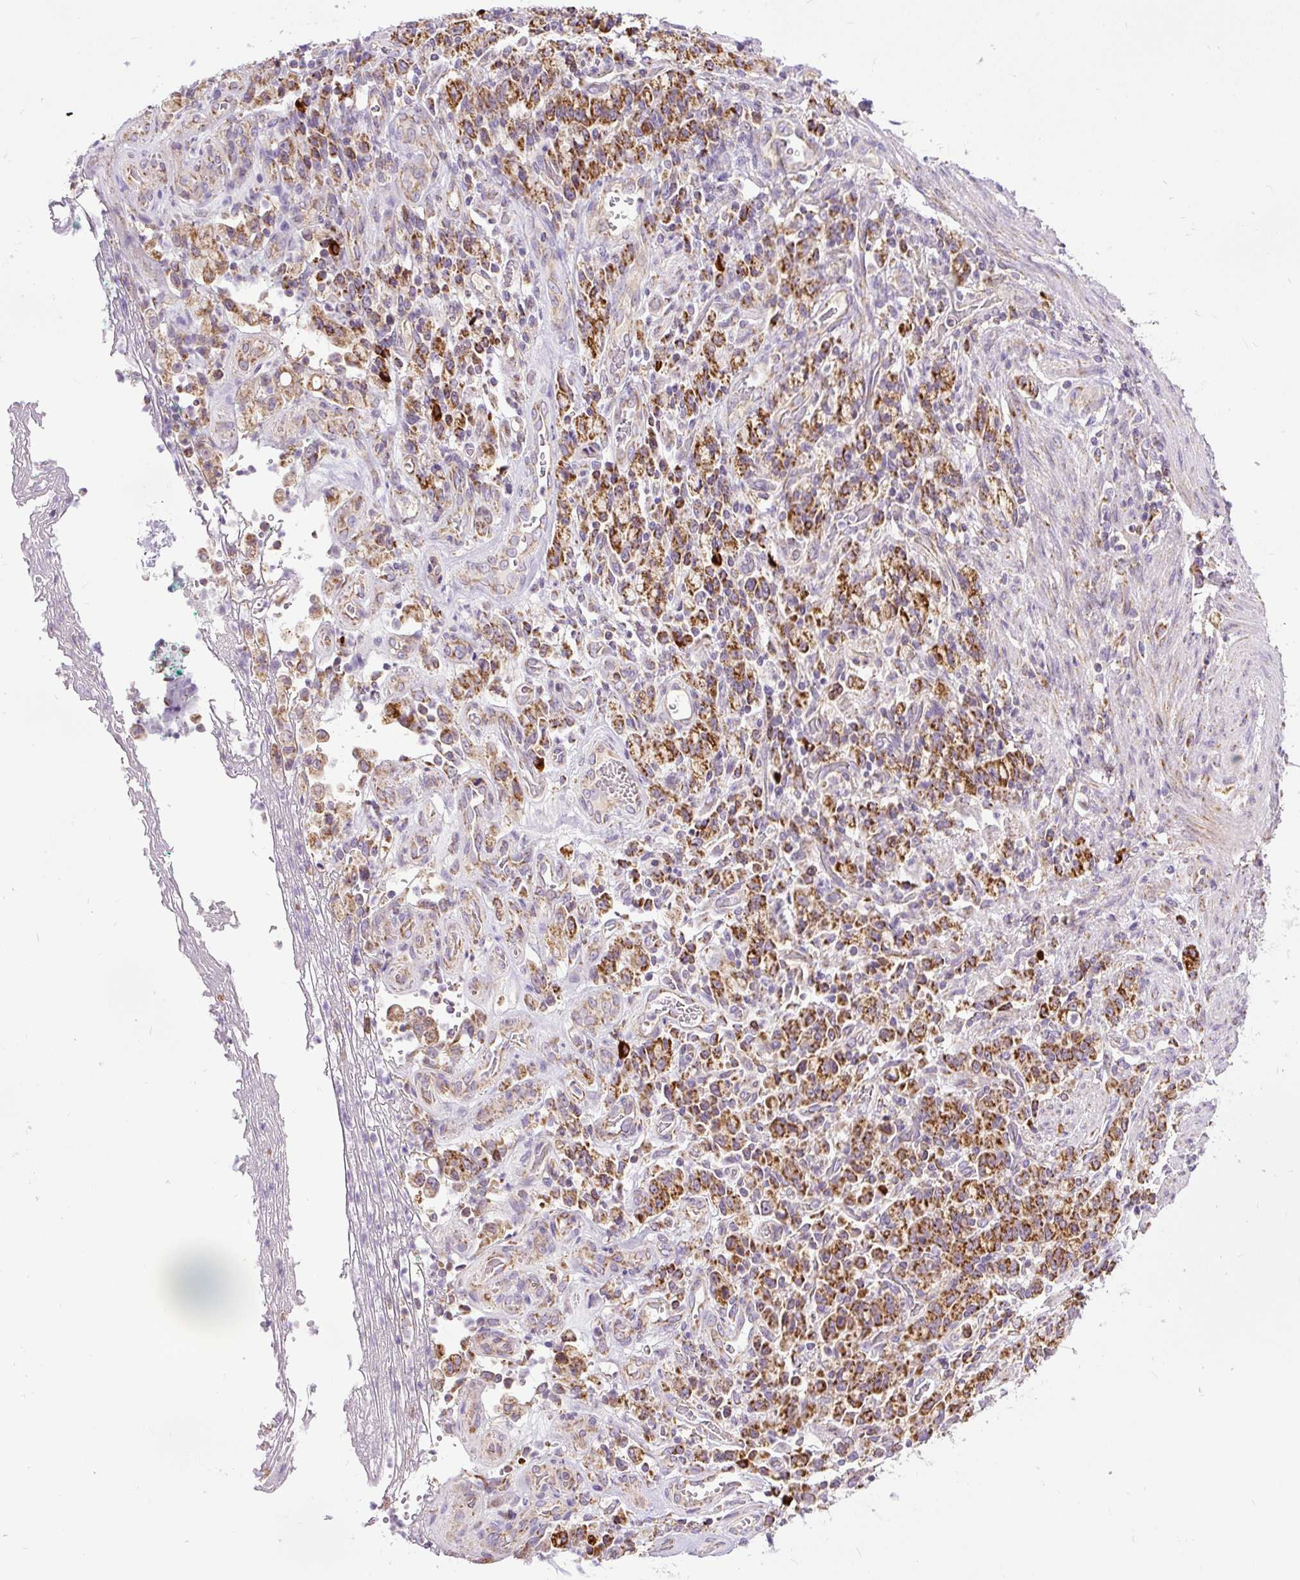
{"staining": {"intensity": "moderate", "quantity": ">75%", "location": "cytoplasmic/membranous"}, "tissue": "stomach cancer", "cell_type": "Tumor cells", "image_type": "cancer", "snomed": [{"axis": "morphology", "description": "Adenocarcinoma, NOS"}, {"axis": "topography", "description": "Stomach"}], "caption": "Moderate cytoplasmic/membranous positivity for a protein is appreciated in about >75% of tumor cells of stomach cancer (adenocarcinoma) using immunohistochemistry (IHC).", "gene": "TM2D3", "patient": {"sex": "male", "age": 77}}